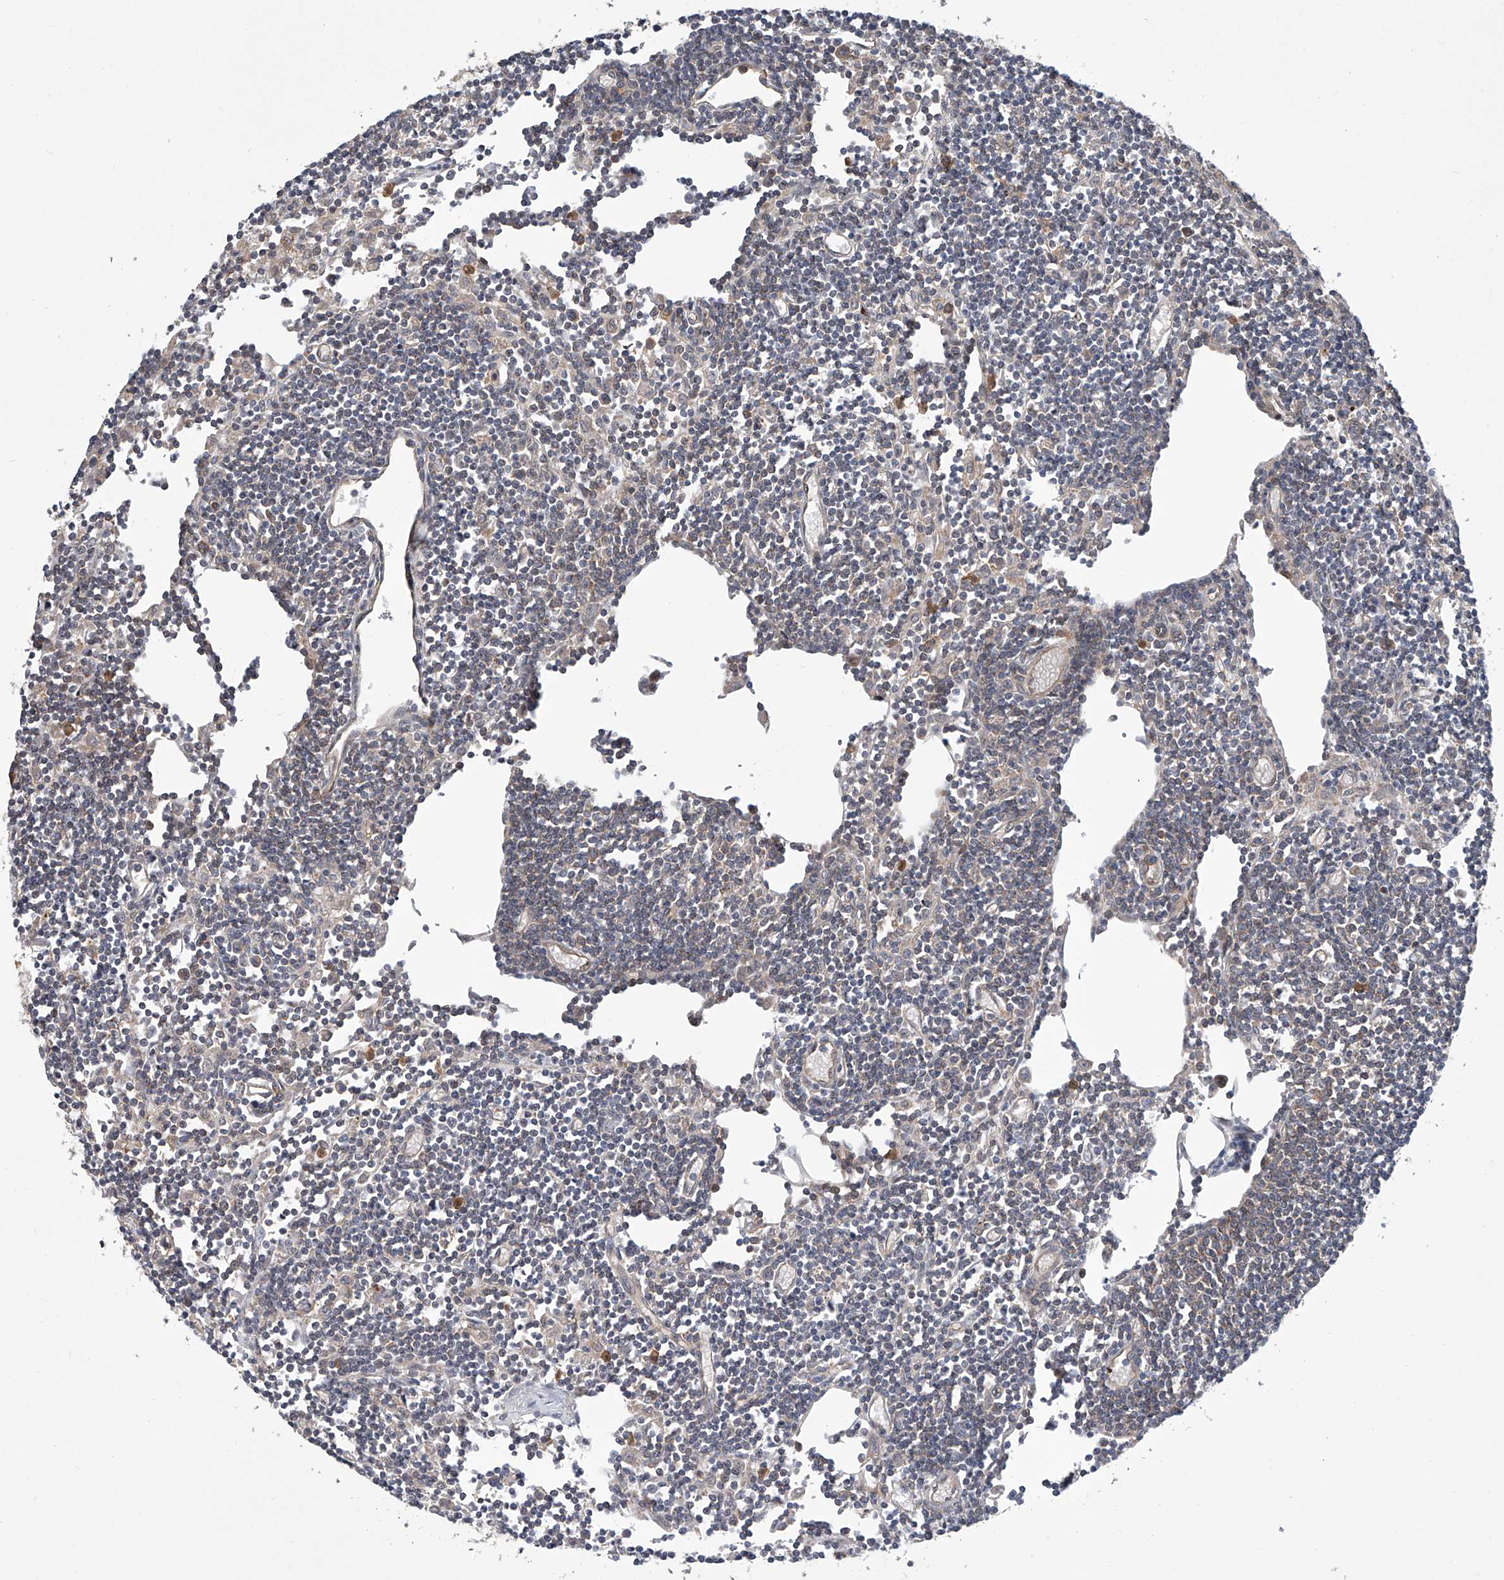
{"staining": {"intensity": "negative", "quantity": "none", "location": "none"}, "tissue": "lymph node", "cell_type": "Germinal center cells", "image_type": "normal", "snomed": [{"axis": "morphology", "description": "Normal tissue, NOS"}, {"axis": "topography", "description": "Lymph node"}], "caption": "Photomicrograph shows no protein expression in germinal center cells of unremarkable lymph node.", "gene": "EIF2D", "patient": {"sex": "female", "age": 11}}